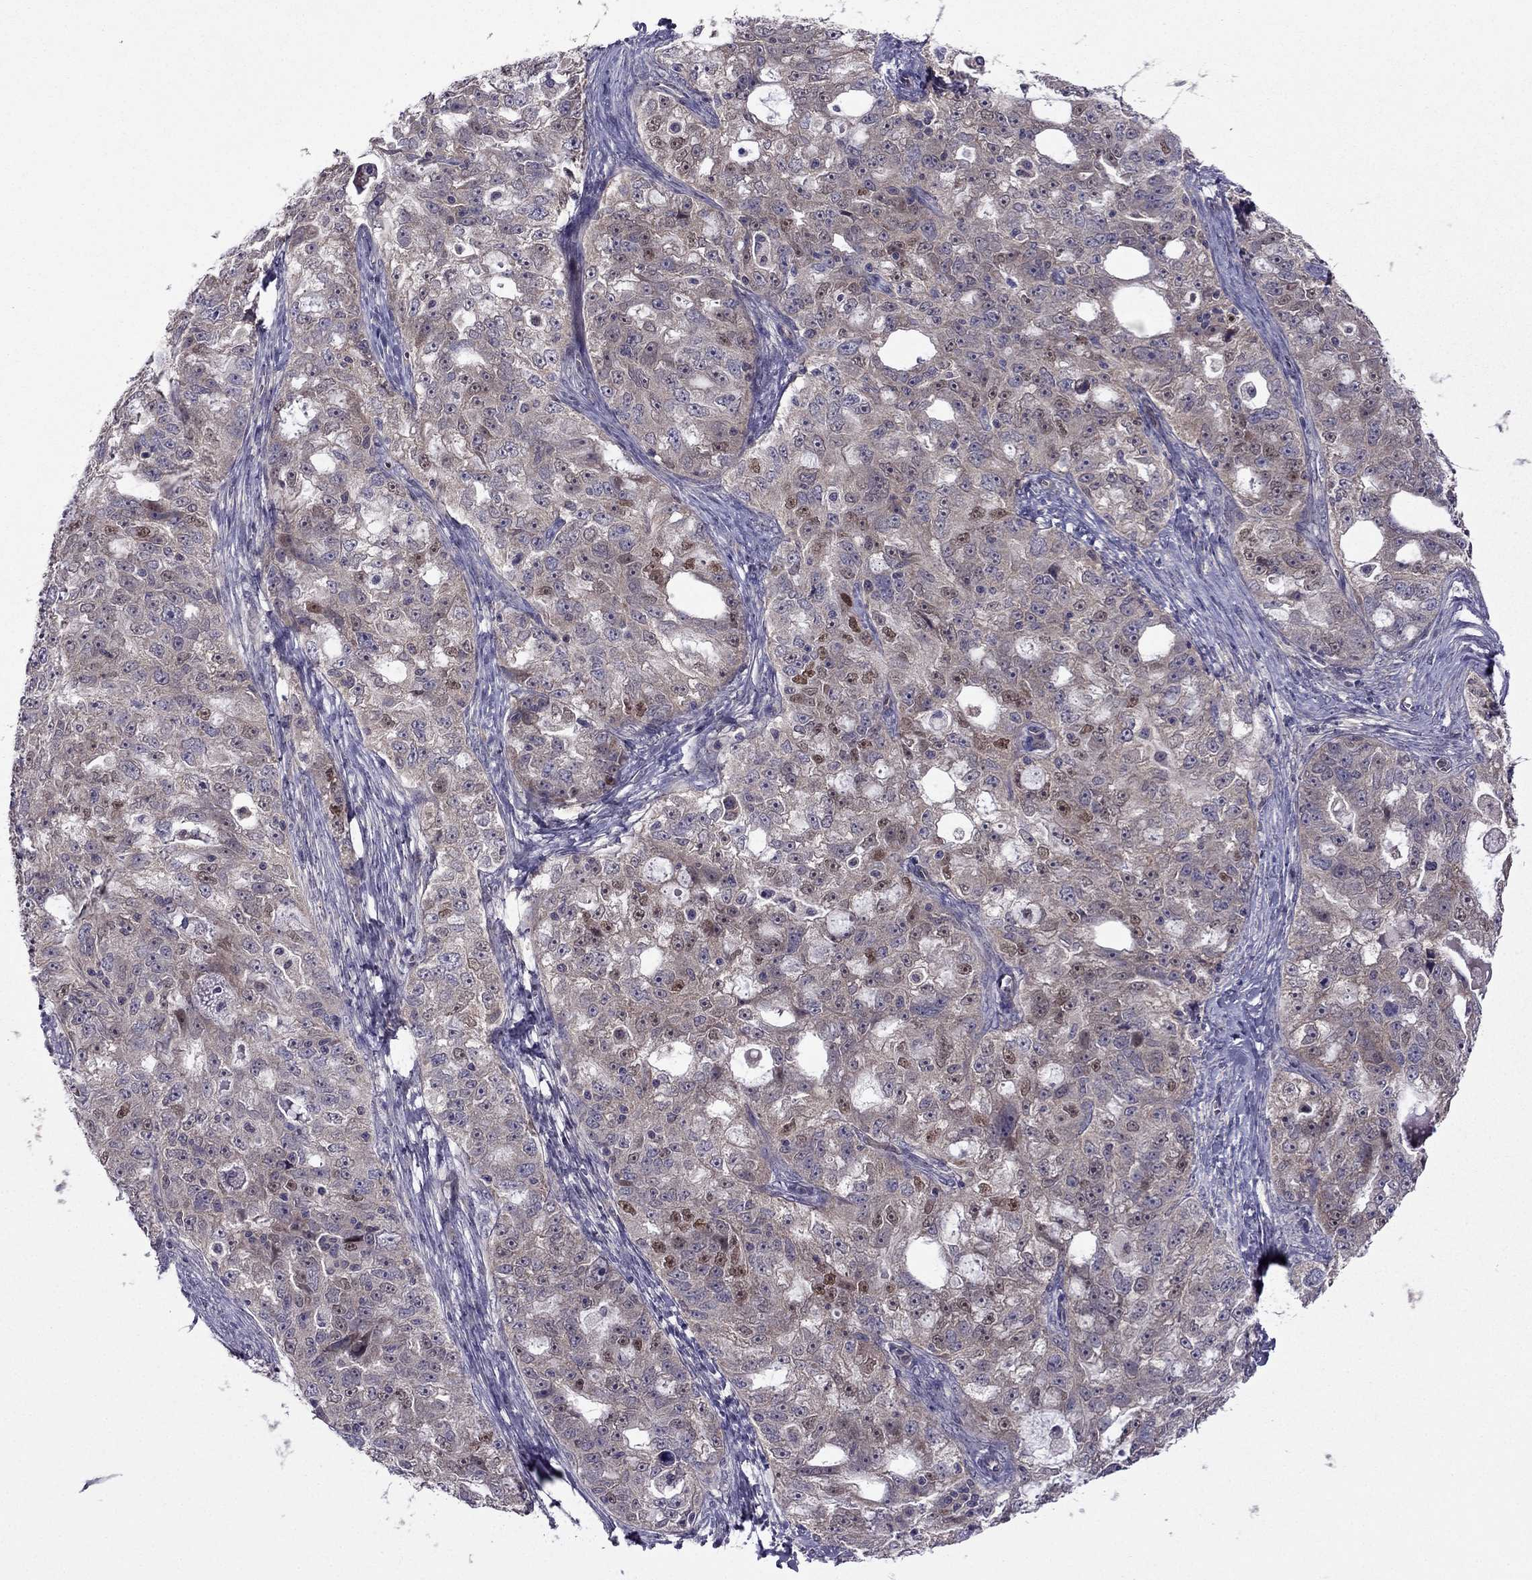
{"staining": {"intensity": "moderate", "quantity": "<25%", "location": "nuclear"}, "tissue": "ovarian cancer", "cell_type": "Tumor cells", "image_type": "cancer", "snomed": [{"axis": "morphology", "description": "Cystadenocarcinoma, serous, NOS"}, {"axis": "topography", "description": "Ovary"}], "caption": "This is an image of IHC staining of serous cystadenocarcinoma (ovarian), which shows moderate staining in the nuclear of tumor cells.", "gene": "CDK5", "patient": {"sex": "female", "age": 51}}